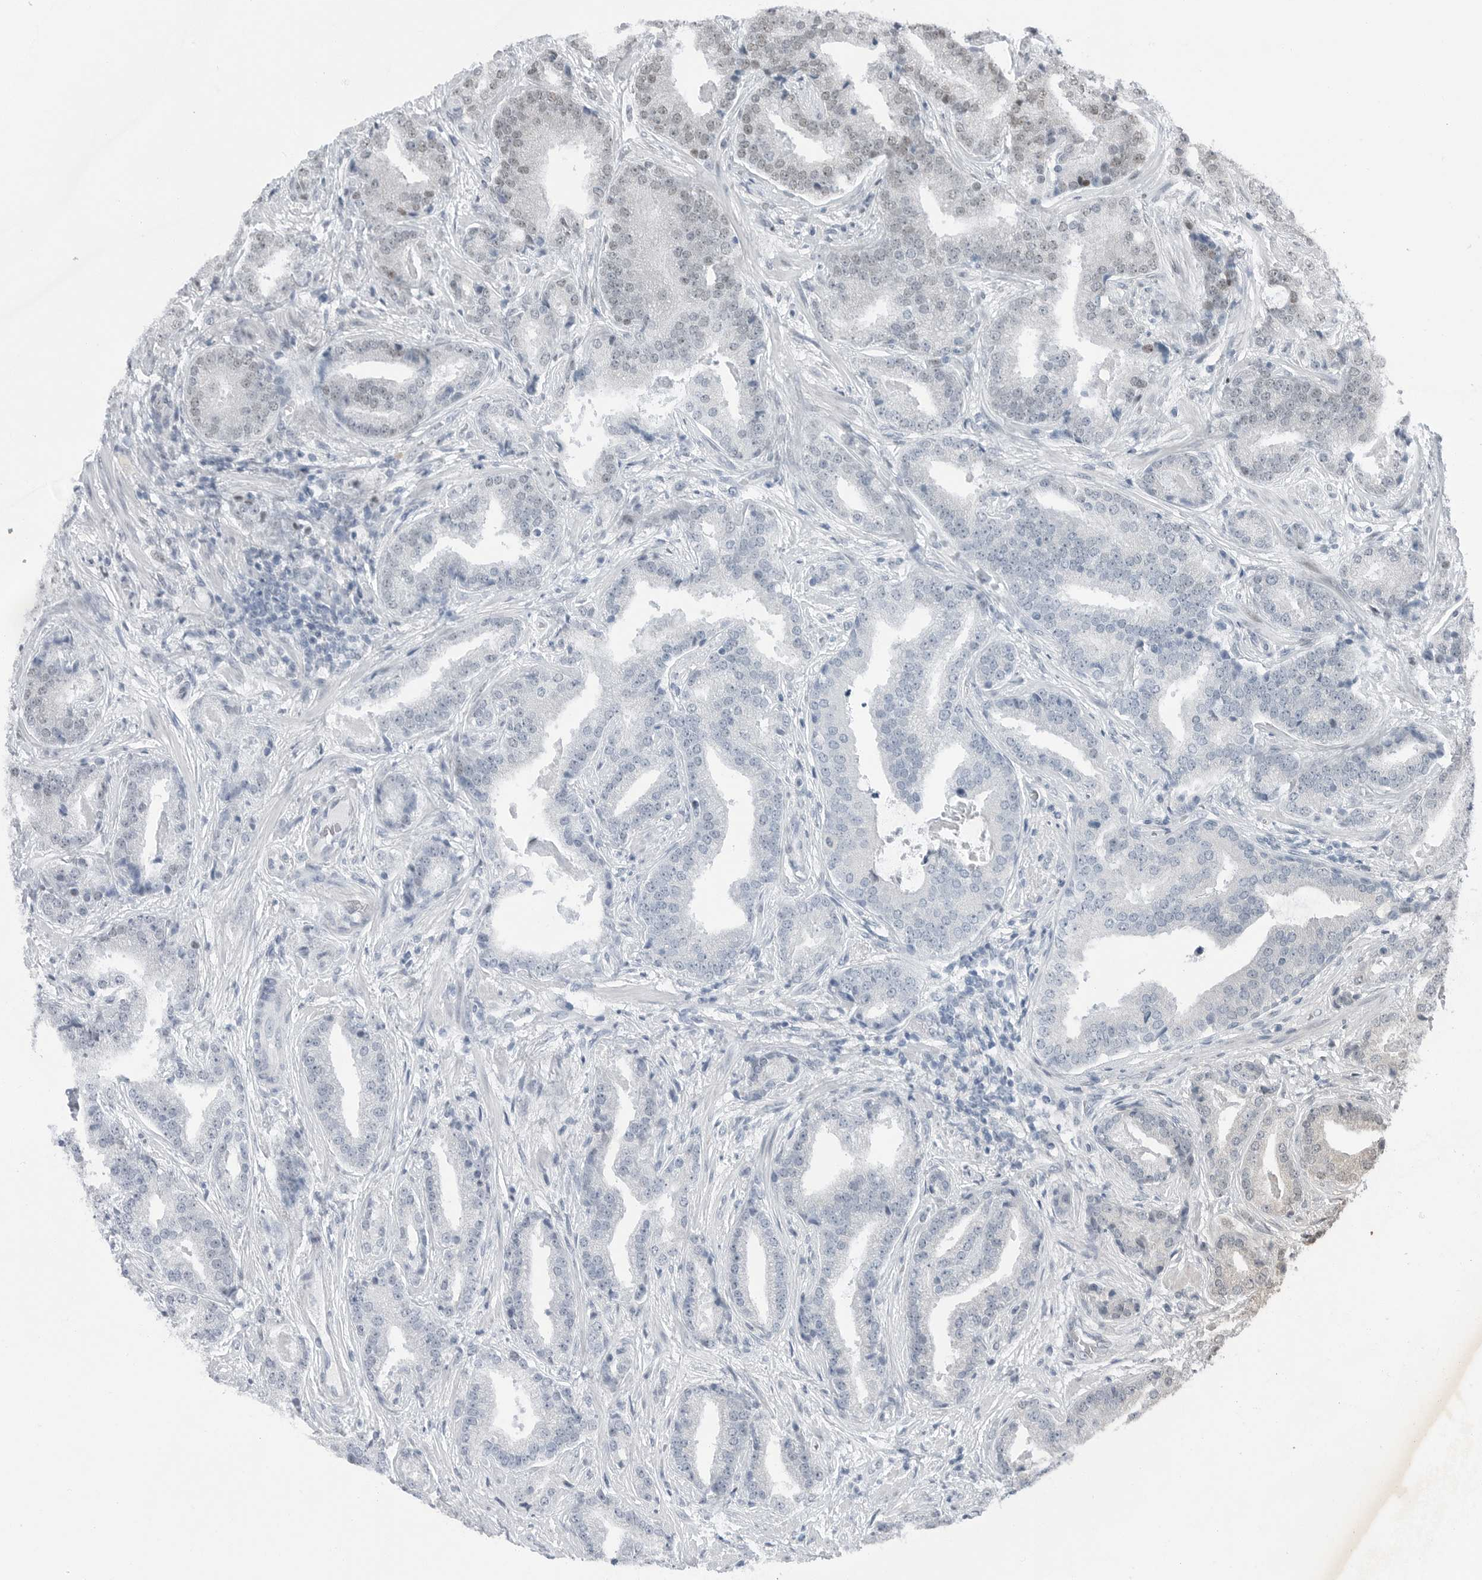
{"staining": {"intensity": "weak", "quantity": "25%-75%", "location": "nuclear"}, "tissue": "prostate cancer", "cell_type": "Tumor cells", "image_type": "cancer", "snomed": [{"axis": "morphology", "description": "Adenocarcinoma, Low grade"}, {"axis": "topography", "description": "Prostate"}], "caption": "Immunohistochemistry (DAB) staining of human low-grade adenocarcinoma (prostate) reveals weak nuclear protein positivity in approximately 25%-75% of tumor cells.", "gene": "BLZF1", "patient": {"sex": "male", "age": 67}}